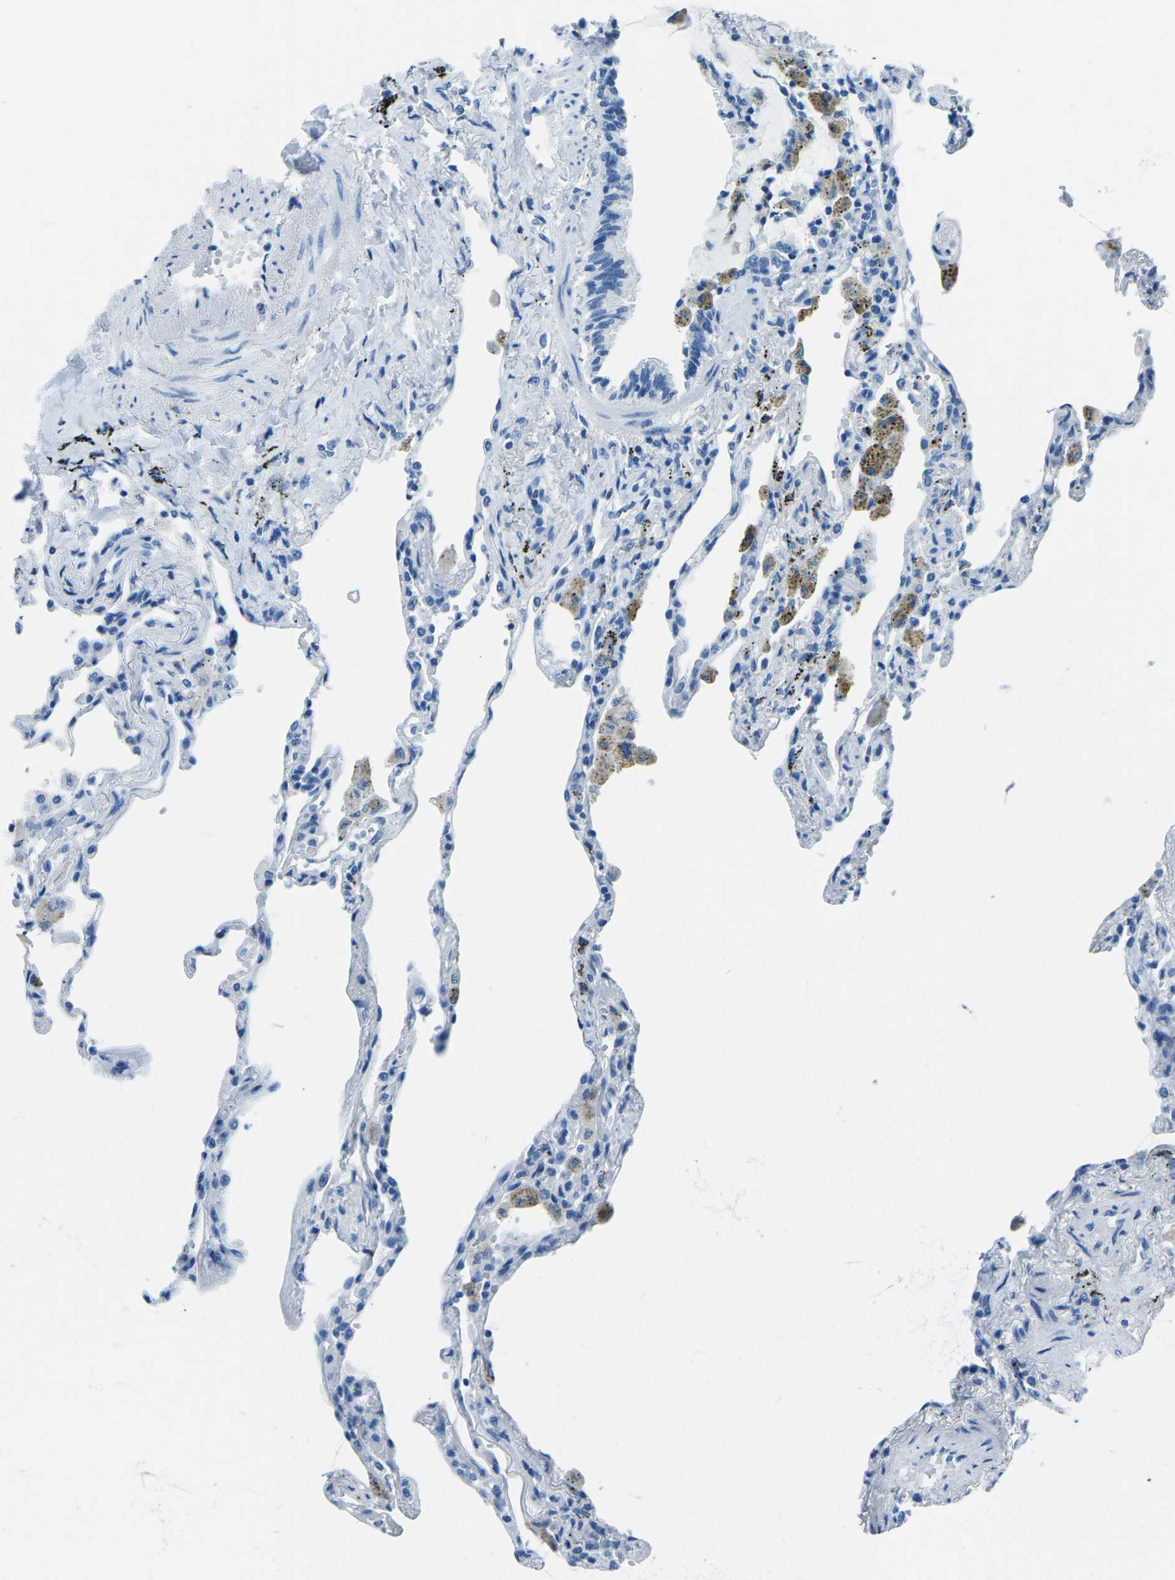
{"staining": {"intensity": "negative", "quantity": "none", "location": "none"}, "tissue": "lung", "cell_type": "Alveolar cells", "image_type": "normal", "snomed": [{"axis": "morphology", "description": "Normal tissue, NOS"}, {"axis": "topography", "description": "Lung"}], "caption": "This is a image of immunohistochemistry (IHC) staining of normal lung, which shows no positivity in alveolar cells.", "gene": "MYH8", "patient": {"sex": "male", "age": 59}}